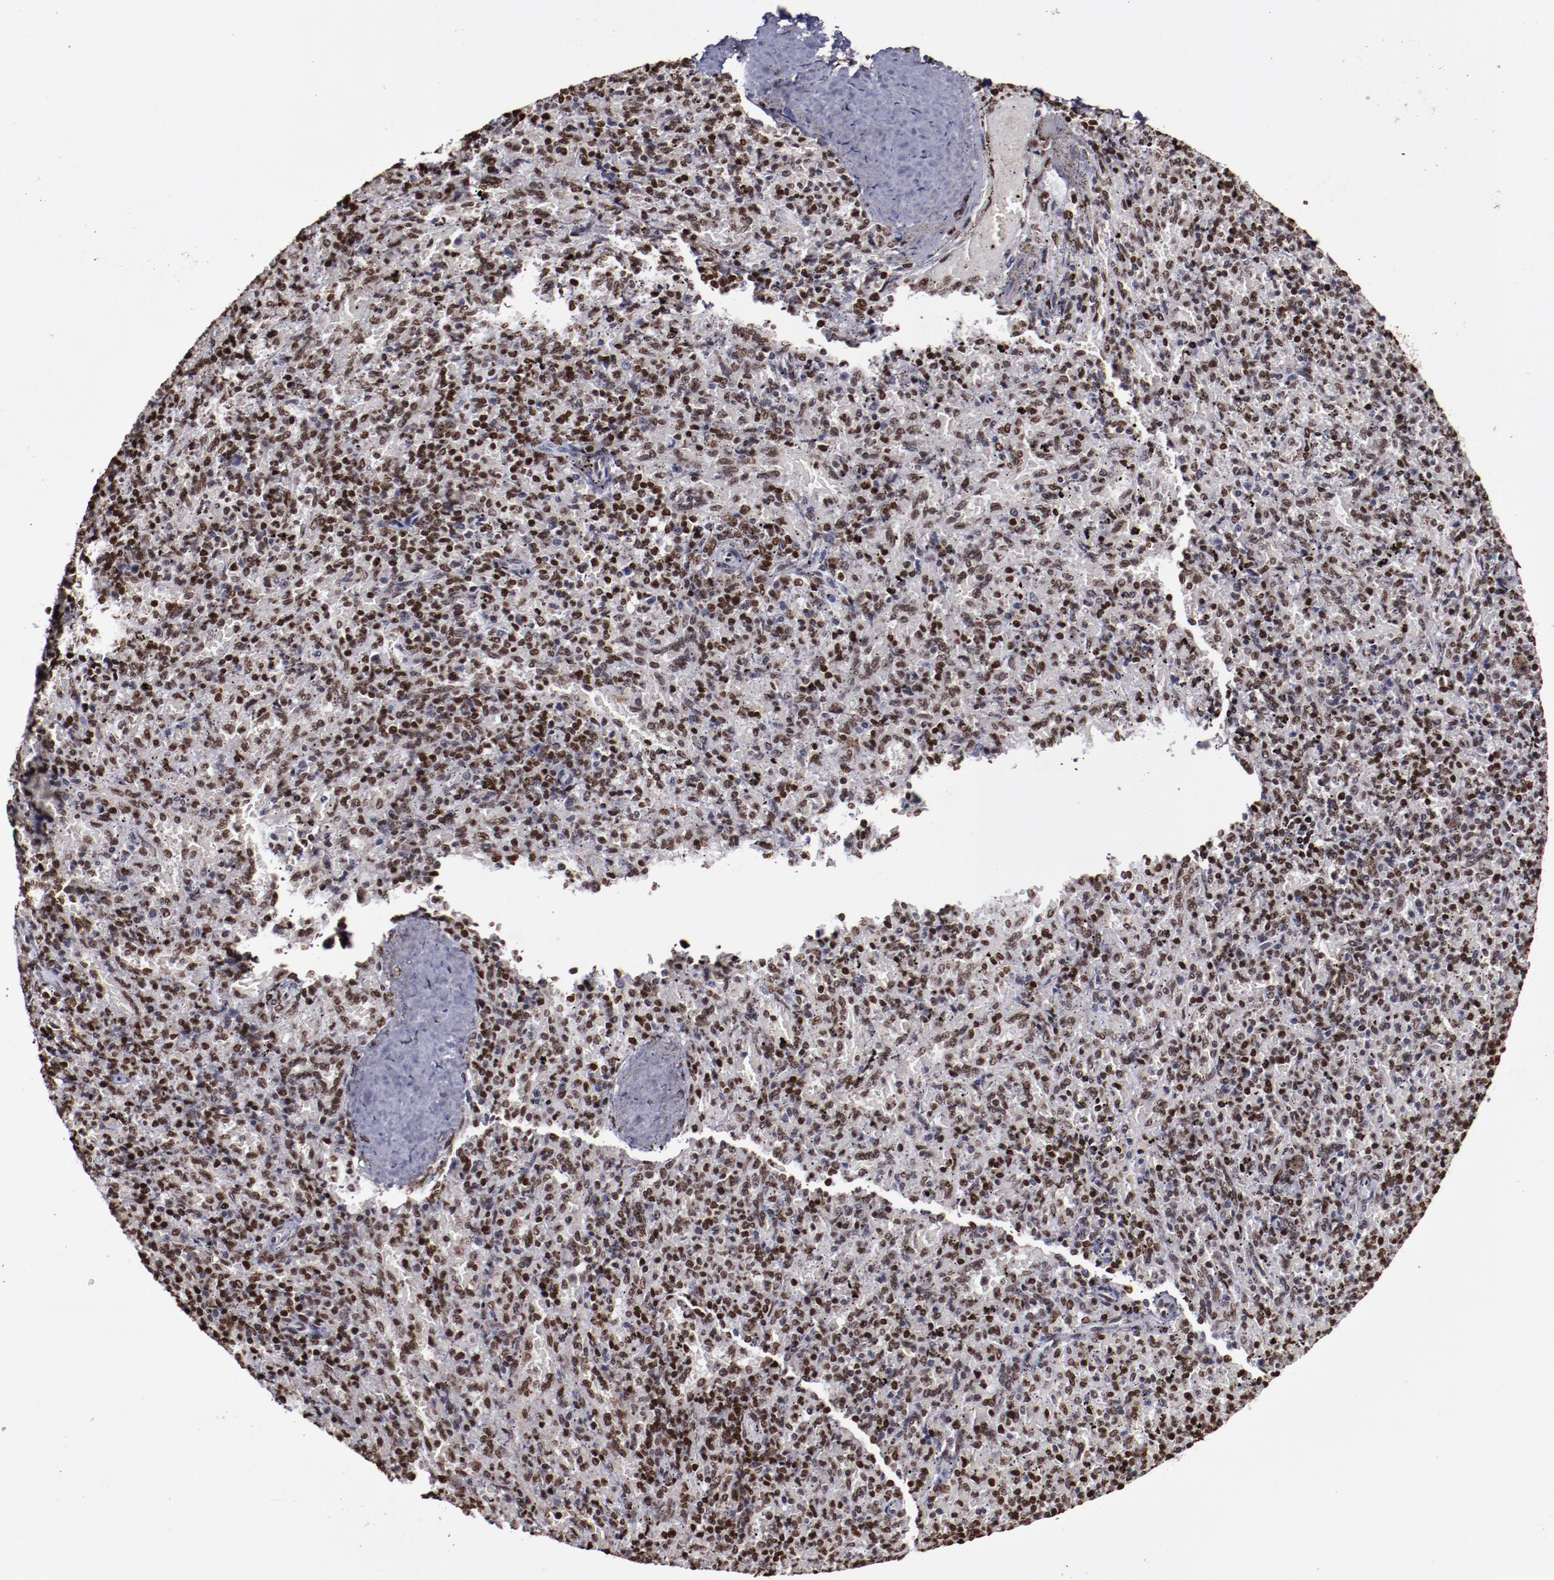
{"staining": {"intensity": "weak", "quantity": "25%-75%", "location": "nuclear"}, "tissue": "spleen", "cell_type": "Cells in red pulp", "image_type": "normal", "snomed": [{"axis": "morphology", "description": "Normal tissue, NOS"}, {"axis": "topography", "description": "Spleen"}], "caption": "The histopathology image displays immunohistochemical staining of normal spleen. There is weak nuclear expression is present in approximately 25%-75% of cells in red pulp. (DAB (3,3'-diaminobenzidine) IHC, brown staining for protein, blue staining for nuclei).", "gene": "APEX1", "patient": {"sex": "female", "age": 43}}